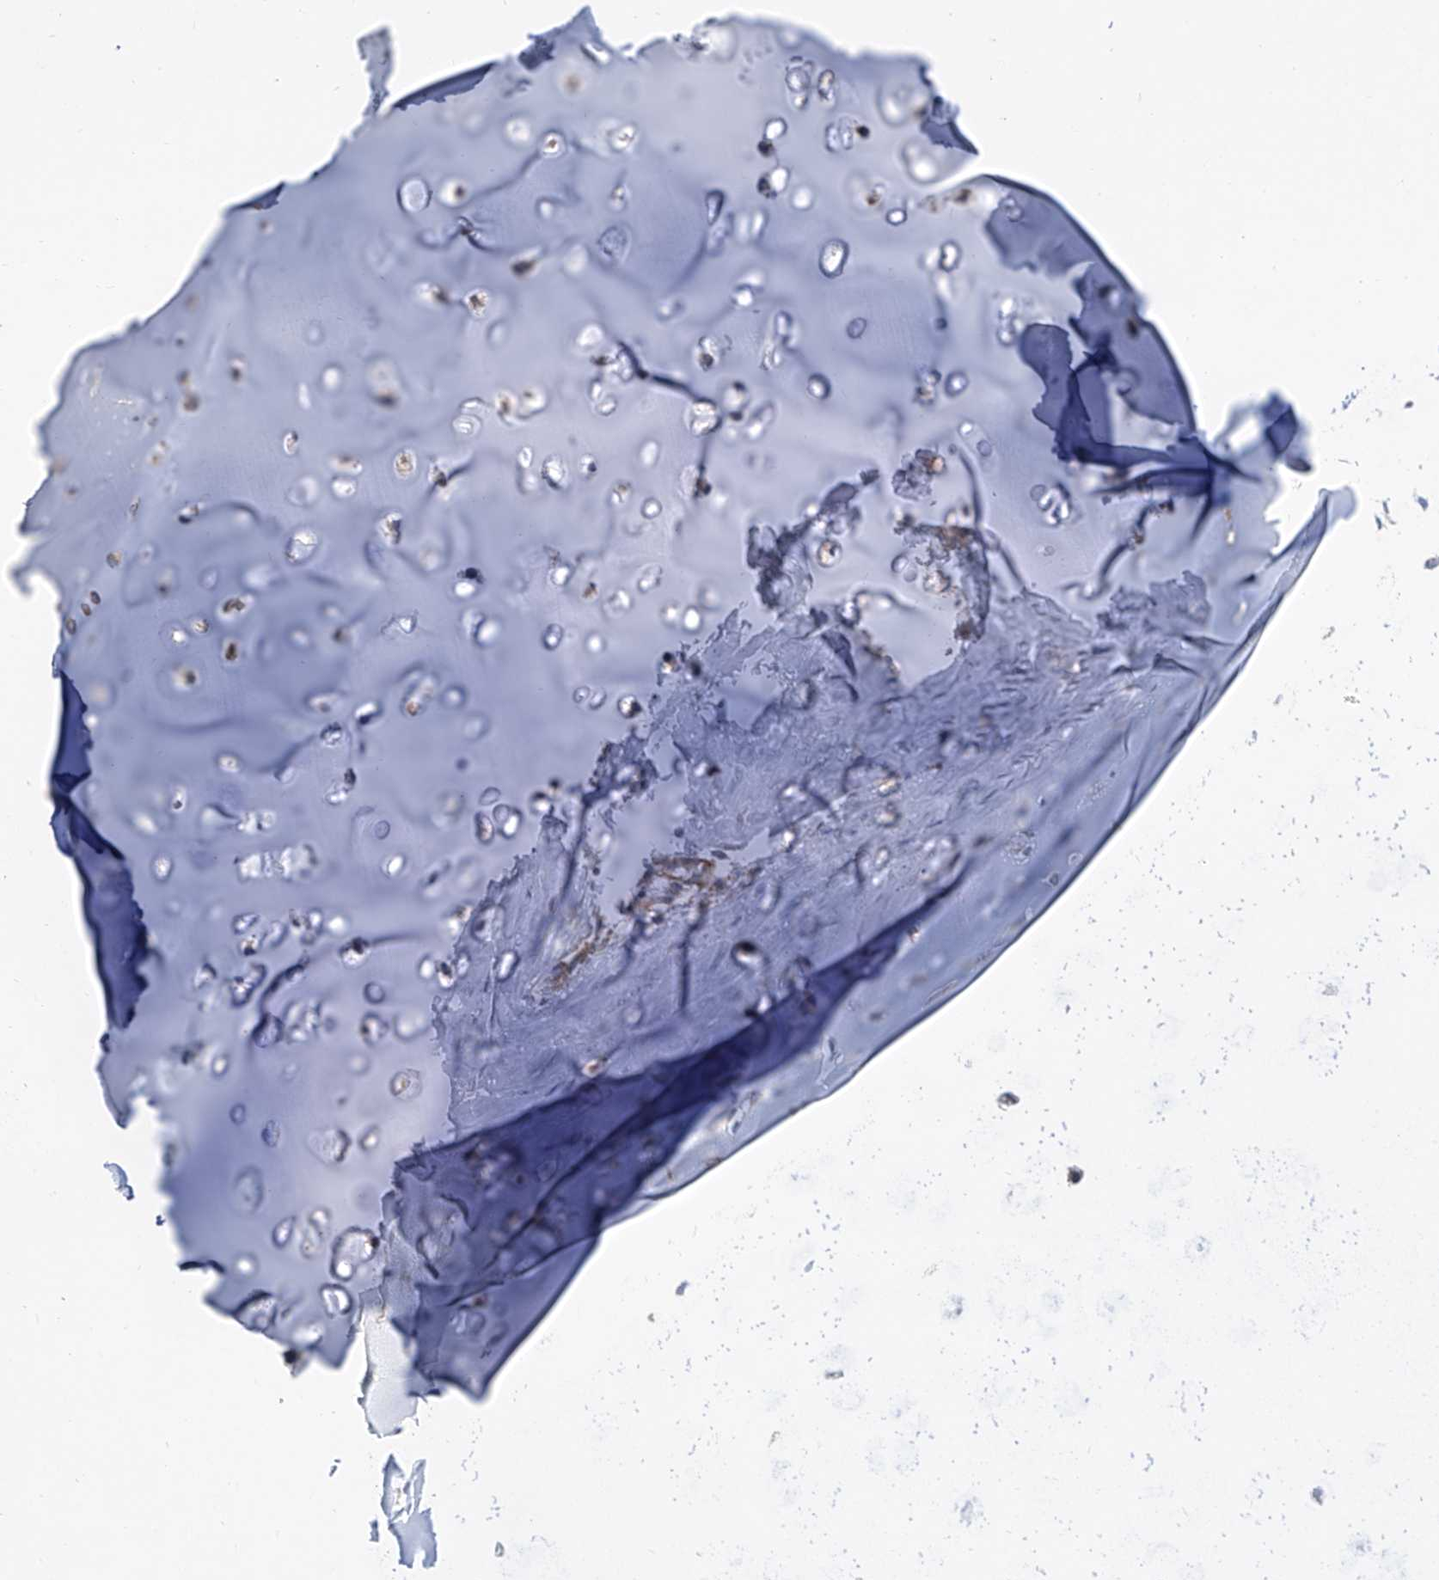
{"staining": {"intensity": "weak", "quantity": ">75%", "location": "cytoplasmic/membranous"}, "tissue": "adipose tissue", "cell_type": "Adipocytes", "image_type": "normal", "snomed": [{"axis": "morphology", "description": "Normal tissue, NOS"}, {"axis": "morphology", "description": "Basal cell carcinoma"}, {"axis": "topography", "description": "Cartilage tissue"}, {"axis": "topography", "description": "Nasopharynx"}, {"axis": "topography", "description": "Oral tissue"}], "caption": "Benign adipose tissue was stained to show a protein in brown. There is low levels of weak cytoplasmic/membranous expression in approximately >75% of adipocytes. (Brightfield microscopy of DAB IHC at high magnification).", "gene": "EIF3M", "patient": {"sex": "female", "age": 77}}